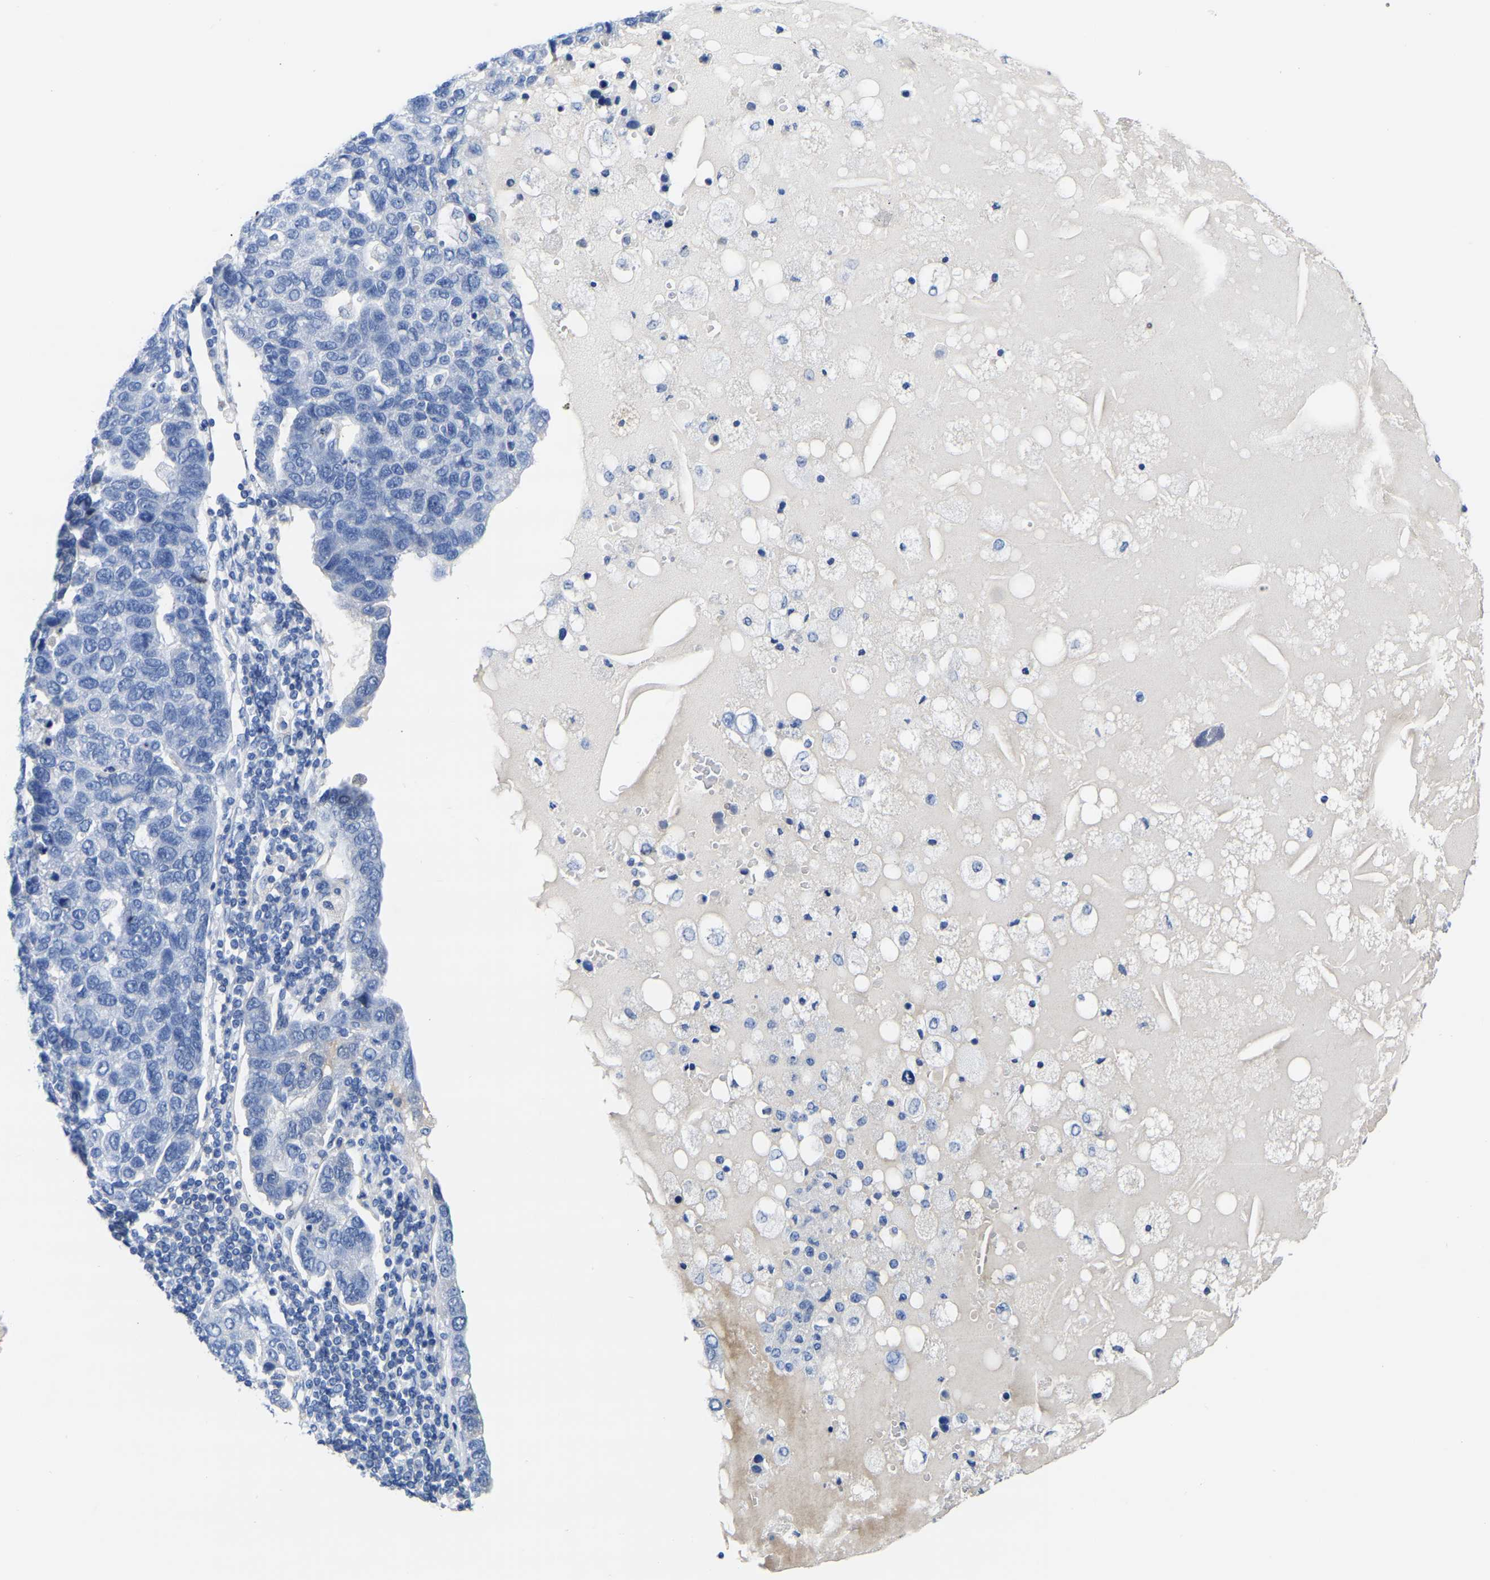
{"staining": {"intensity": "negative", "quantity": "none", "location": "none"}, "tissue": "pancreatic cancer", "cell_type": "Tumor cells", "image_type": "cancer", "snomed": [{"axis": "morphology", "description": "Adenocarcinoma, NOS"}, {"axis": "topography", "description": "Pancreas"}], "caption": "The image shows no staining of tumor cells in pancreatic cancer.", "gene": "SLC45A3", "patient": {"sex": "female", "age": 61}}